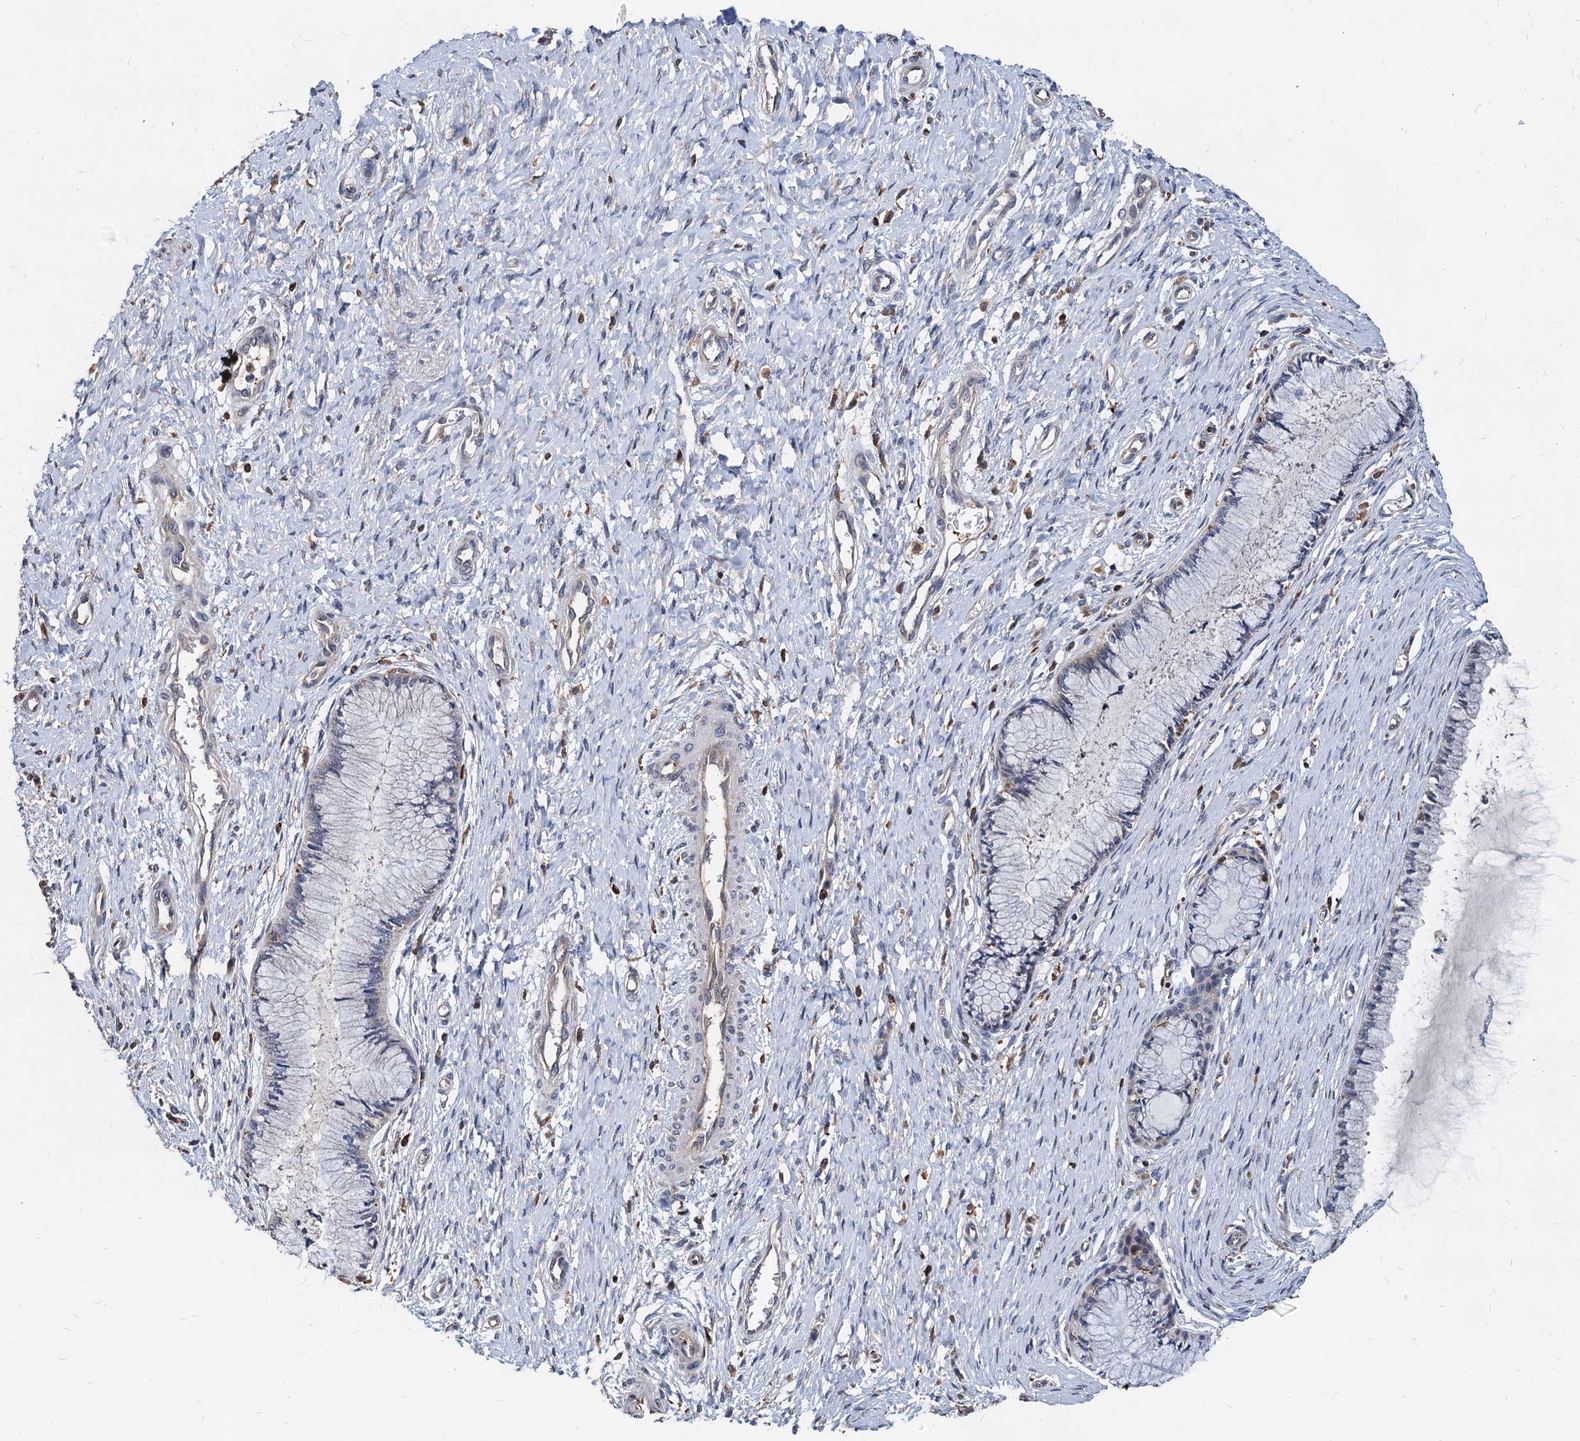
{"staining": {"intensity": "negative", "quantity": "none", "location": "none"}, "tissue": "cervix", "cell_type": "Glandular cells", "image_type": "normal", "snomed": [{"axis": "morphology", "description": "Normal tissue, NOS"}, {"axis": "topography", "description": "Cervix"}], "caption": "An immunohistochemistry (IHC) image of benign cervix is shown. There is no staining in glandular cells of cervix. (DAB (3,3'-diaminobenzidine) immunohistochemistry (IHC) with hematoxylin counter stain).", "gene": "LCP2", "patient": {"sex": "female", "age": 55}}